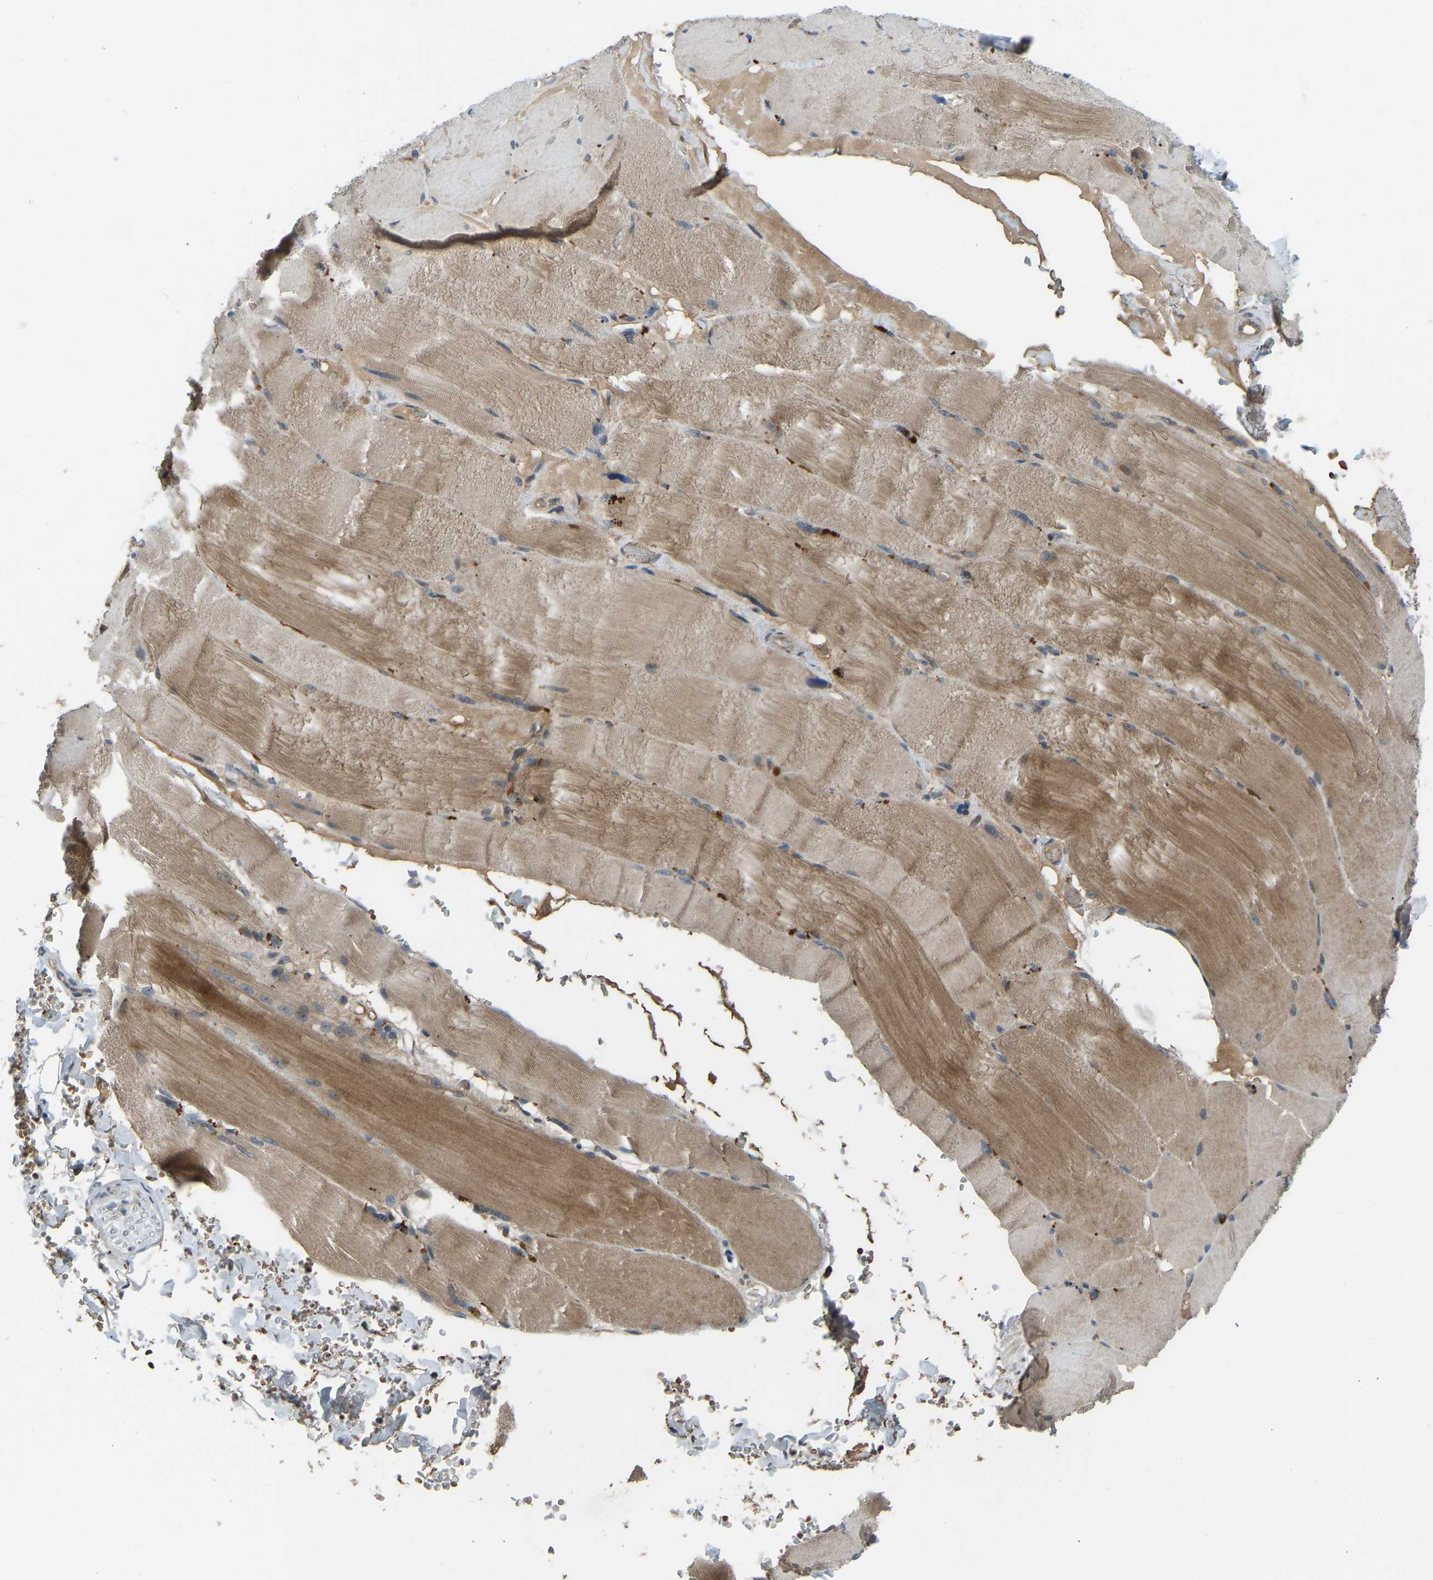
{"staining": {"intensity": "moderate", "quantity": ">75%", "location": "cytoplasmic/membranous"}, "tissue": "skeletal muscle", "cell_type": "Myocytes", "image_type": "normal", "snomed": [{"axis": "morphology", "description": "Normal tissue, NOS"}, {"axis": "topography", "description": "Skin"}, {"axis": "topography", "description": "Skeletal muscle"}], "caption": "IHC histopathology image of benign skeletal muscle: skeletal muscle stained using immunohistochemistry shows medium levels of moderate protein expression localized specifically in the cytoplasmic/membranous of myocytes, appearing as a cytoplasmic/membranous brown color.", "gene": "ZNF71", "patient": {"sex": "male", "age": 83}}